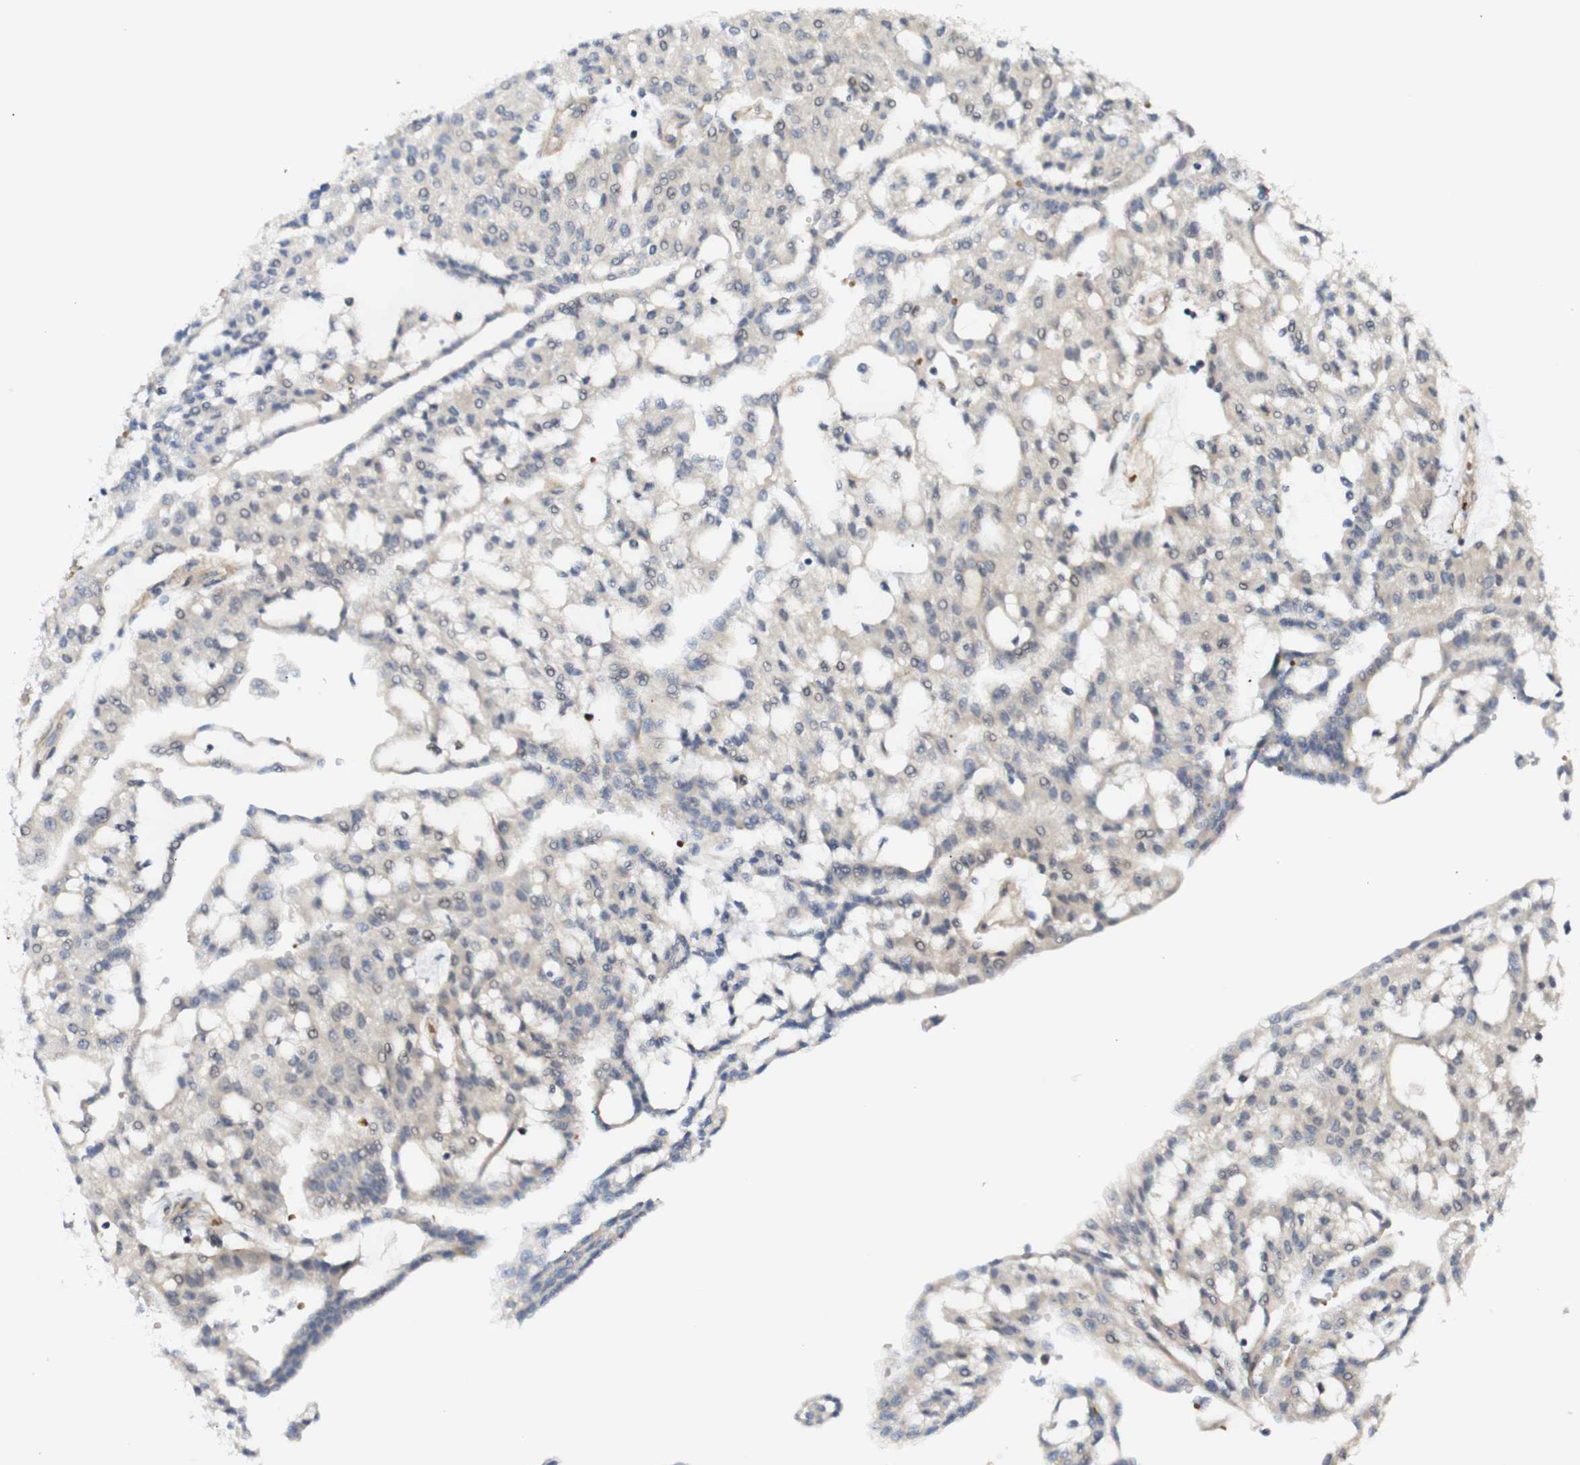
{"staining": {"intensity": "negative", "quantity": "none", "location": "none"}, "tissue": "renal cancer", "cell_type": "Tumor cells", "image_type": "cancer", "snomed": [{"axis": "morphology", "description": "Adenocarcinoma, NOS"}, {"axis": "topography", "description": "Kidney"}], "caption": "High power microscopy image of an IHC micrograph of renal cancer (adenocarcinoma), revealing no significant staining in tumor cells.", "gene": "RPTOR", "patient": {"sex": "male", "age": 63}}